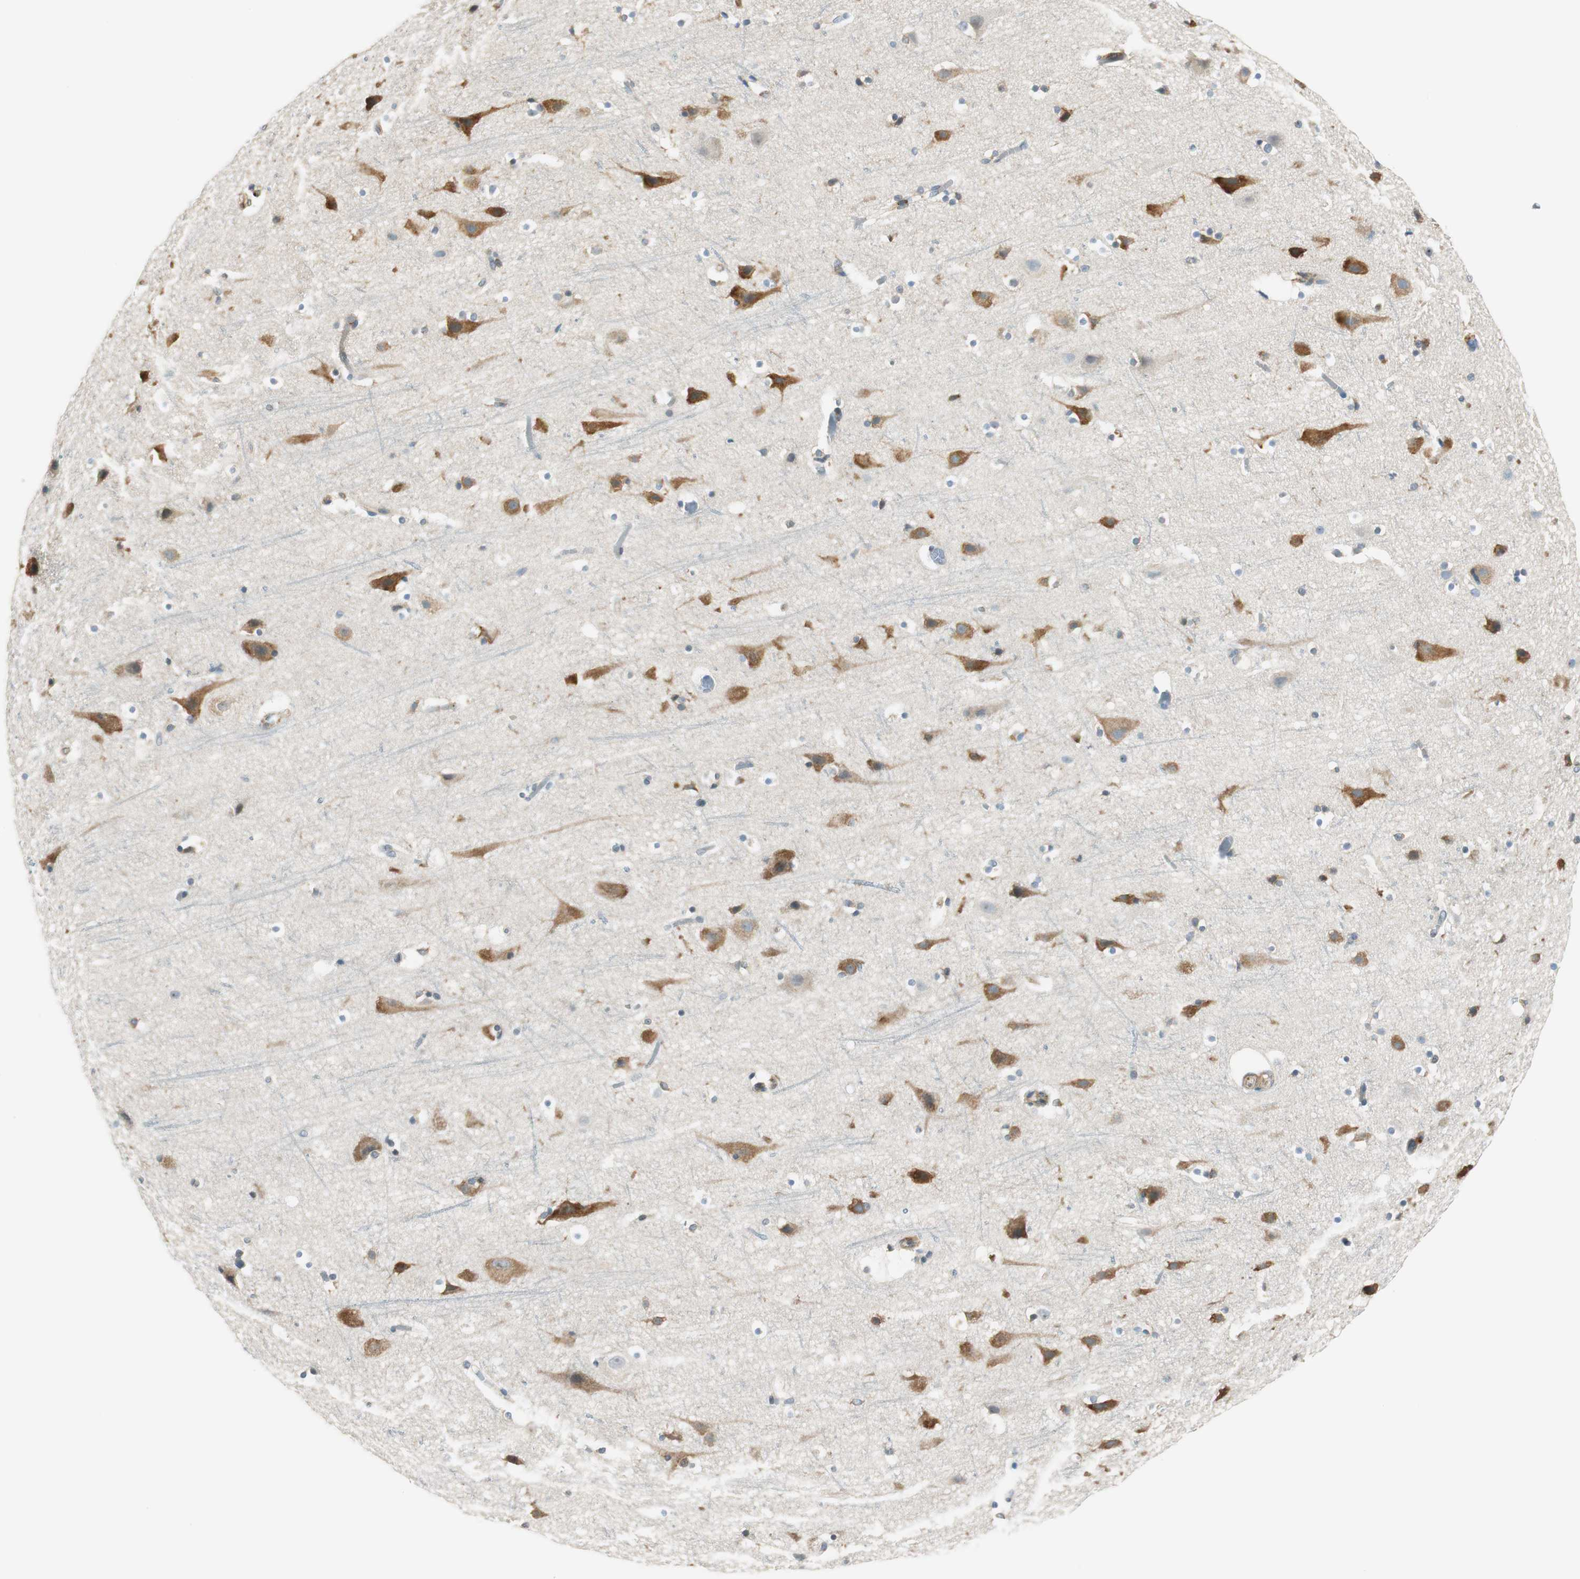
{"staining": {"intensity": "weak", "quantity": ">75%", "location": "cytoplasmic/membranous"}, "tissue": "cerebral cortex", "cell_type": "Endothelial cells", "image_type": "normal", "snomed": [{"axis": "morphology", "description": "Normal tissue, NOS"}, {"axis": "topography", "description": "Cerebral cortex"}], "caption": "Brown immunohistochemical staining in unremarkable human cerebral cortex exhibits weak cytoplasmic/membranous staining in about >75% of endothelial cells.", "gene": "PI4K2B", "patient": {"sex": "male", "age": 45}}